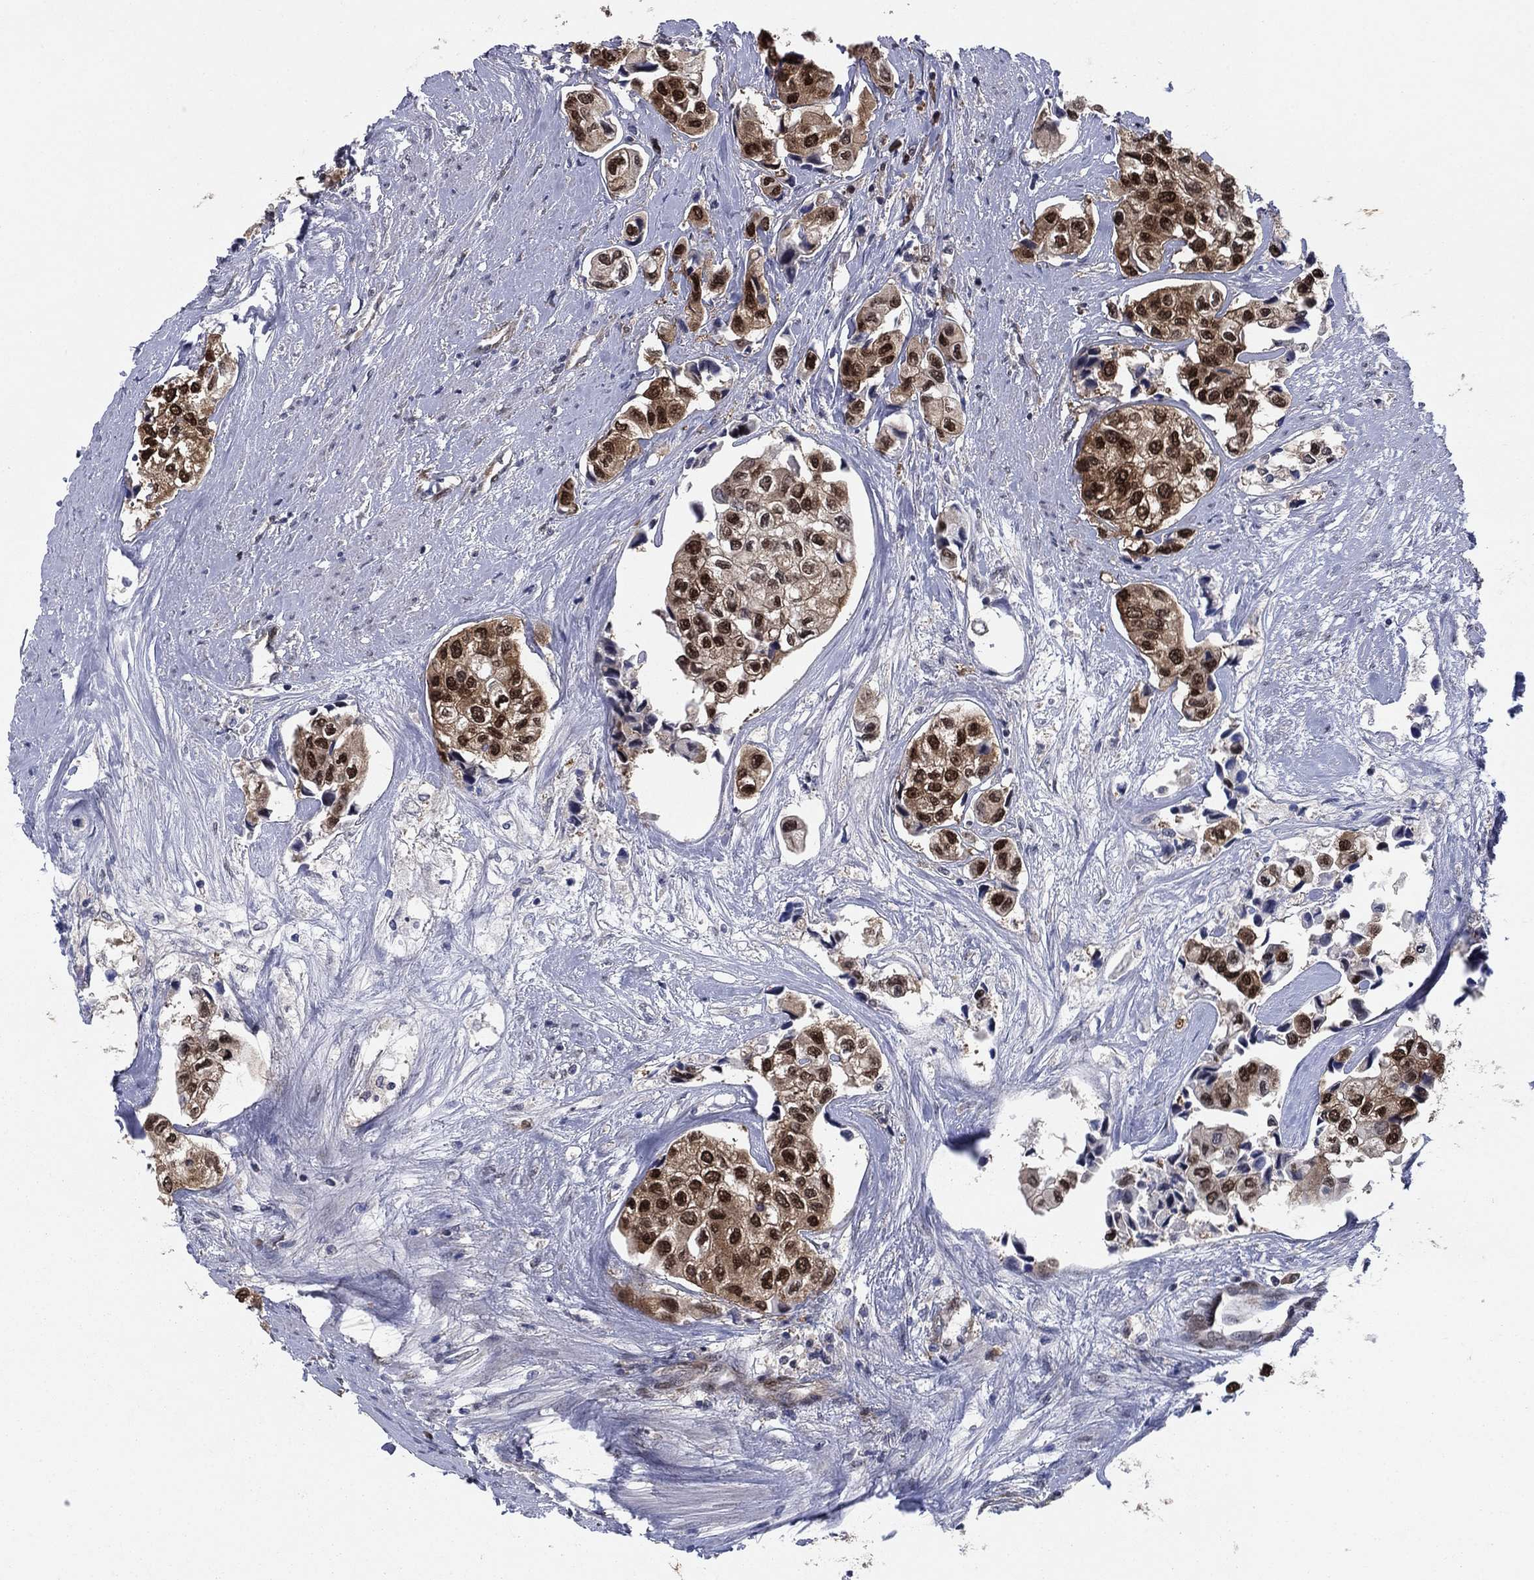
{"staining": {"intensity": "strong", "quantity": ">75%", "location": "cytoplasmic/membranous,nuclear"}, "tissue": "urothelial cancer", "cell_type": "Tumor cells", "image_type": "cancer", "snomed": [{"axis": "morphology", "description": "Urothelial carcinoma, High grade"}, {"axis": "topography", "description": "Urinary bladder"}], "caption": "DAB (3,3'-diaminobenzidine) immunohistochemical staining of human urothelial cancer shows strong cytoplasmic/membranous and nuclear protein staining in about >75% of tumor cells.", "gene": "FKBP4", "patient": {"sex": "male", "age": 73}}